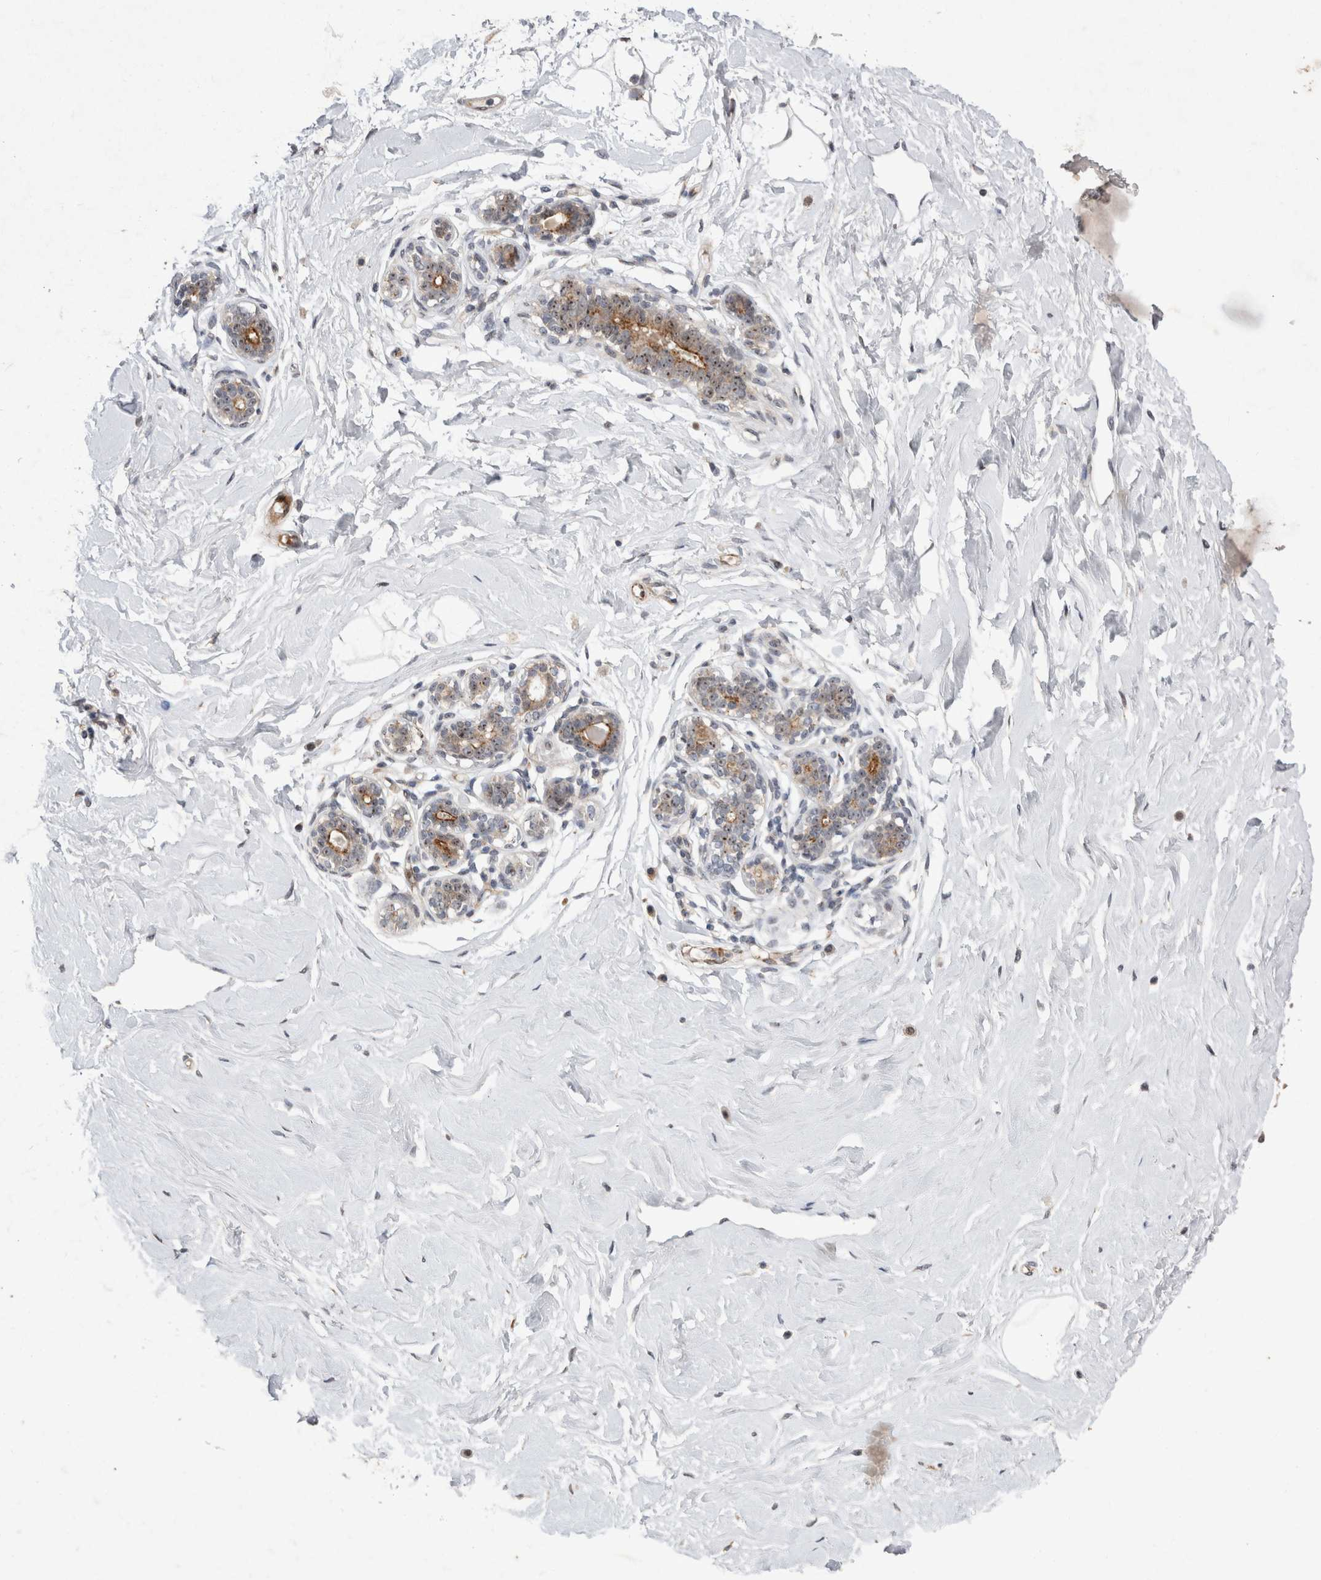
{"staining": {"intensity": "negative", "quantity": "none", "location": "none"}, "tissue": "breast", "cell_type": "Adipocytes", "image_type": "normal", "snomed": [{"axis": "morphology", "description": "Normal tissue, NOS"}, {"axis": "morphology", "description": "Adenoma, NOS"}, {"axis": "topography", "description": "Breast"}], "caption": "Histopathology image shows no protein expression in adipocytes of unremarkable breast.", "gene": "STK11", "patient": {"sex": "female", "age": 23}}